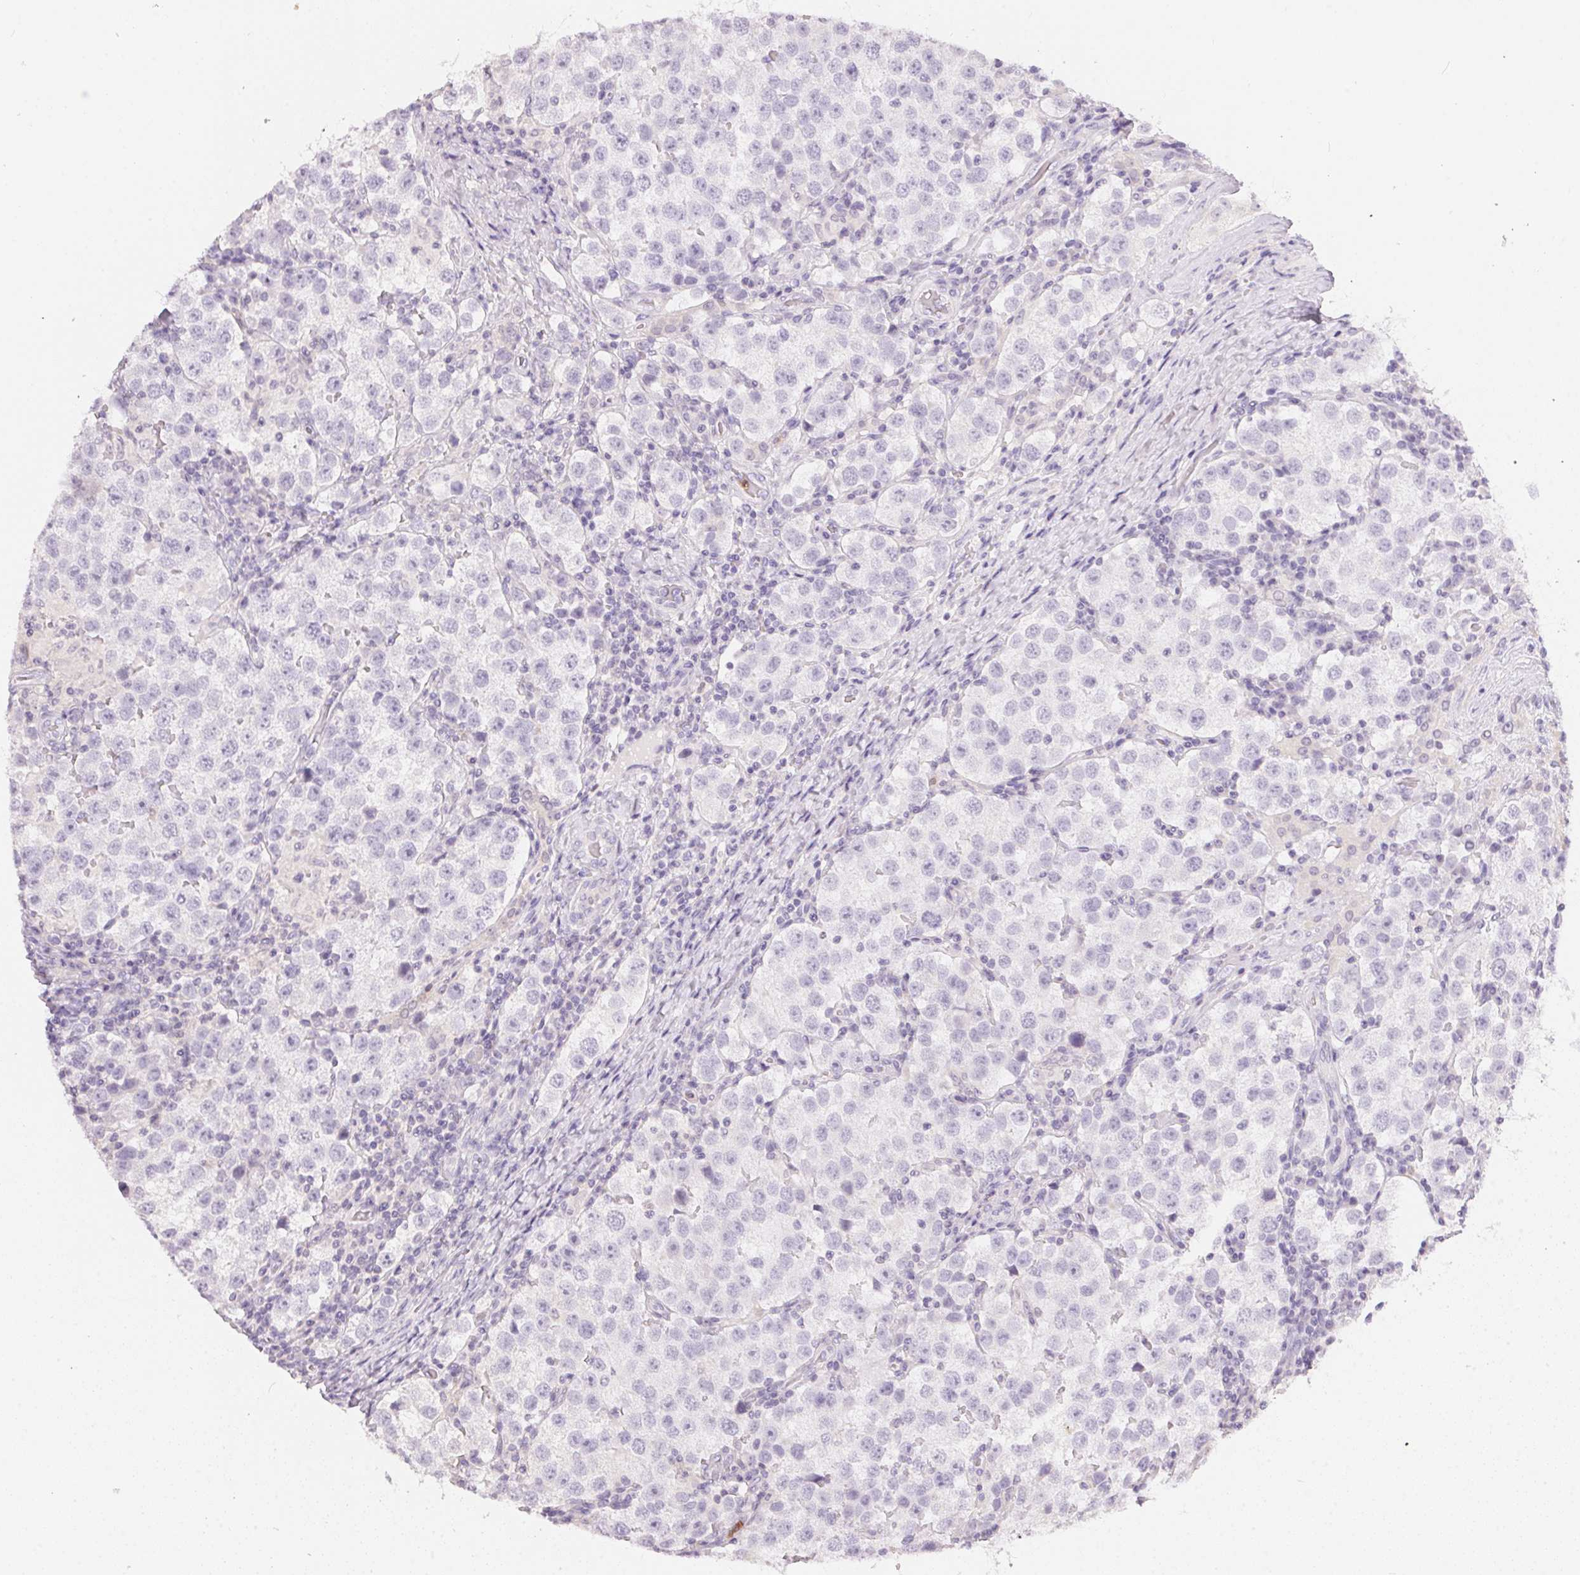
{"staining": {"intensity": "negative", "quantity": "none", "location": "none"}, "tissue": "testis cancer", "cell_type": "Tumor cells", "image_type": "cancer", "snomed": [{"axis": "morphology", "description": "Seminoma, NOS"}, {"axis": "topography", "description": "Testis"}], "caption": "A photomicrograph of testis seminoma stained for a protein reveals no brown staining in tumor cells.", "gene": "SERPINB1", "patient": {"sex": "male", "age": 37}}